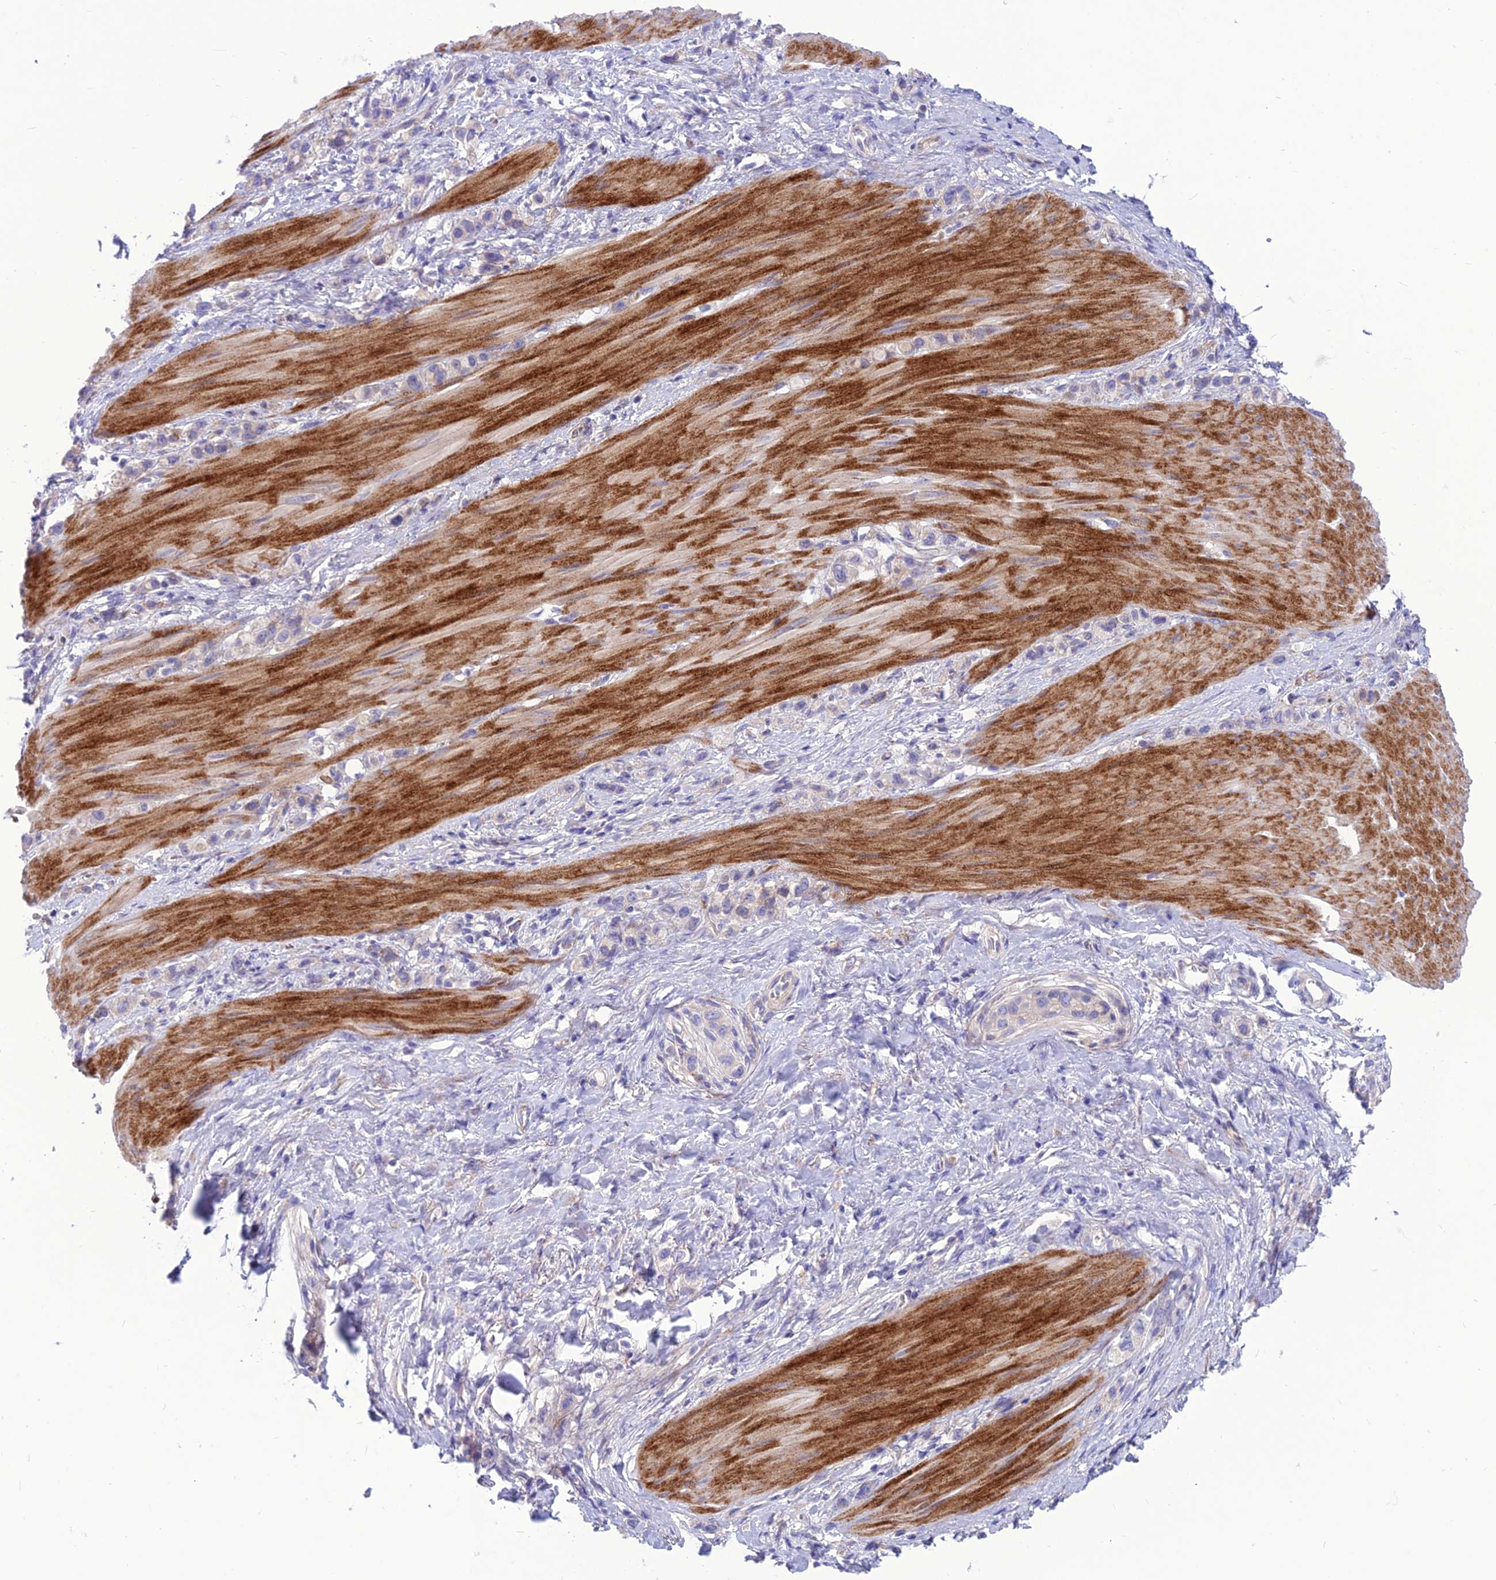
{"staining": {"intensity": "negative", "quantity": "none", "location": "none"}, "tissue": "stomach cancer", "cell_type": "Tumor cells", "image_type": "cancer", "snomed": [{"axis": "morphology", "description": "Adenocarcinoma, NOS"}, {"axis": "topography", "description": "Stomach"}], "caption": "Micrograph shows no significant protein staining in tumor cells of adenocarcinoma (stomach).", "gene": "TEKT3", "patient": {"sex": "female", "age": 65}}